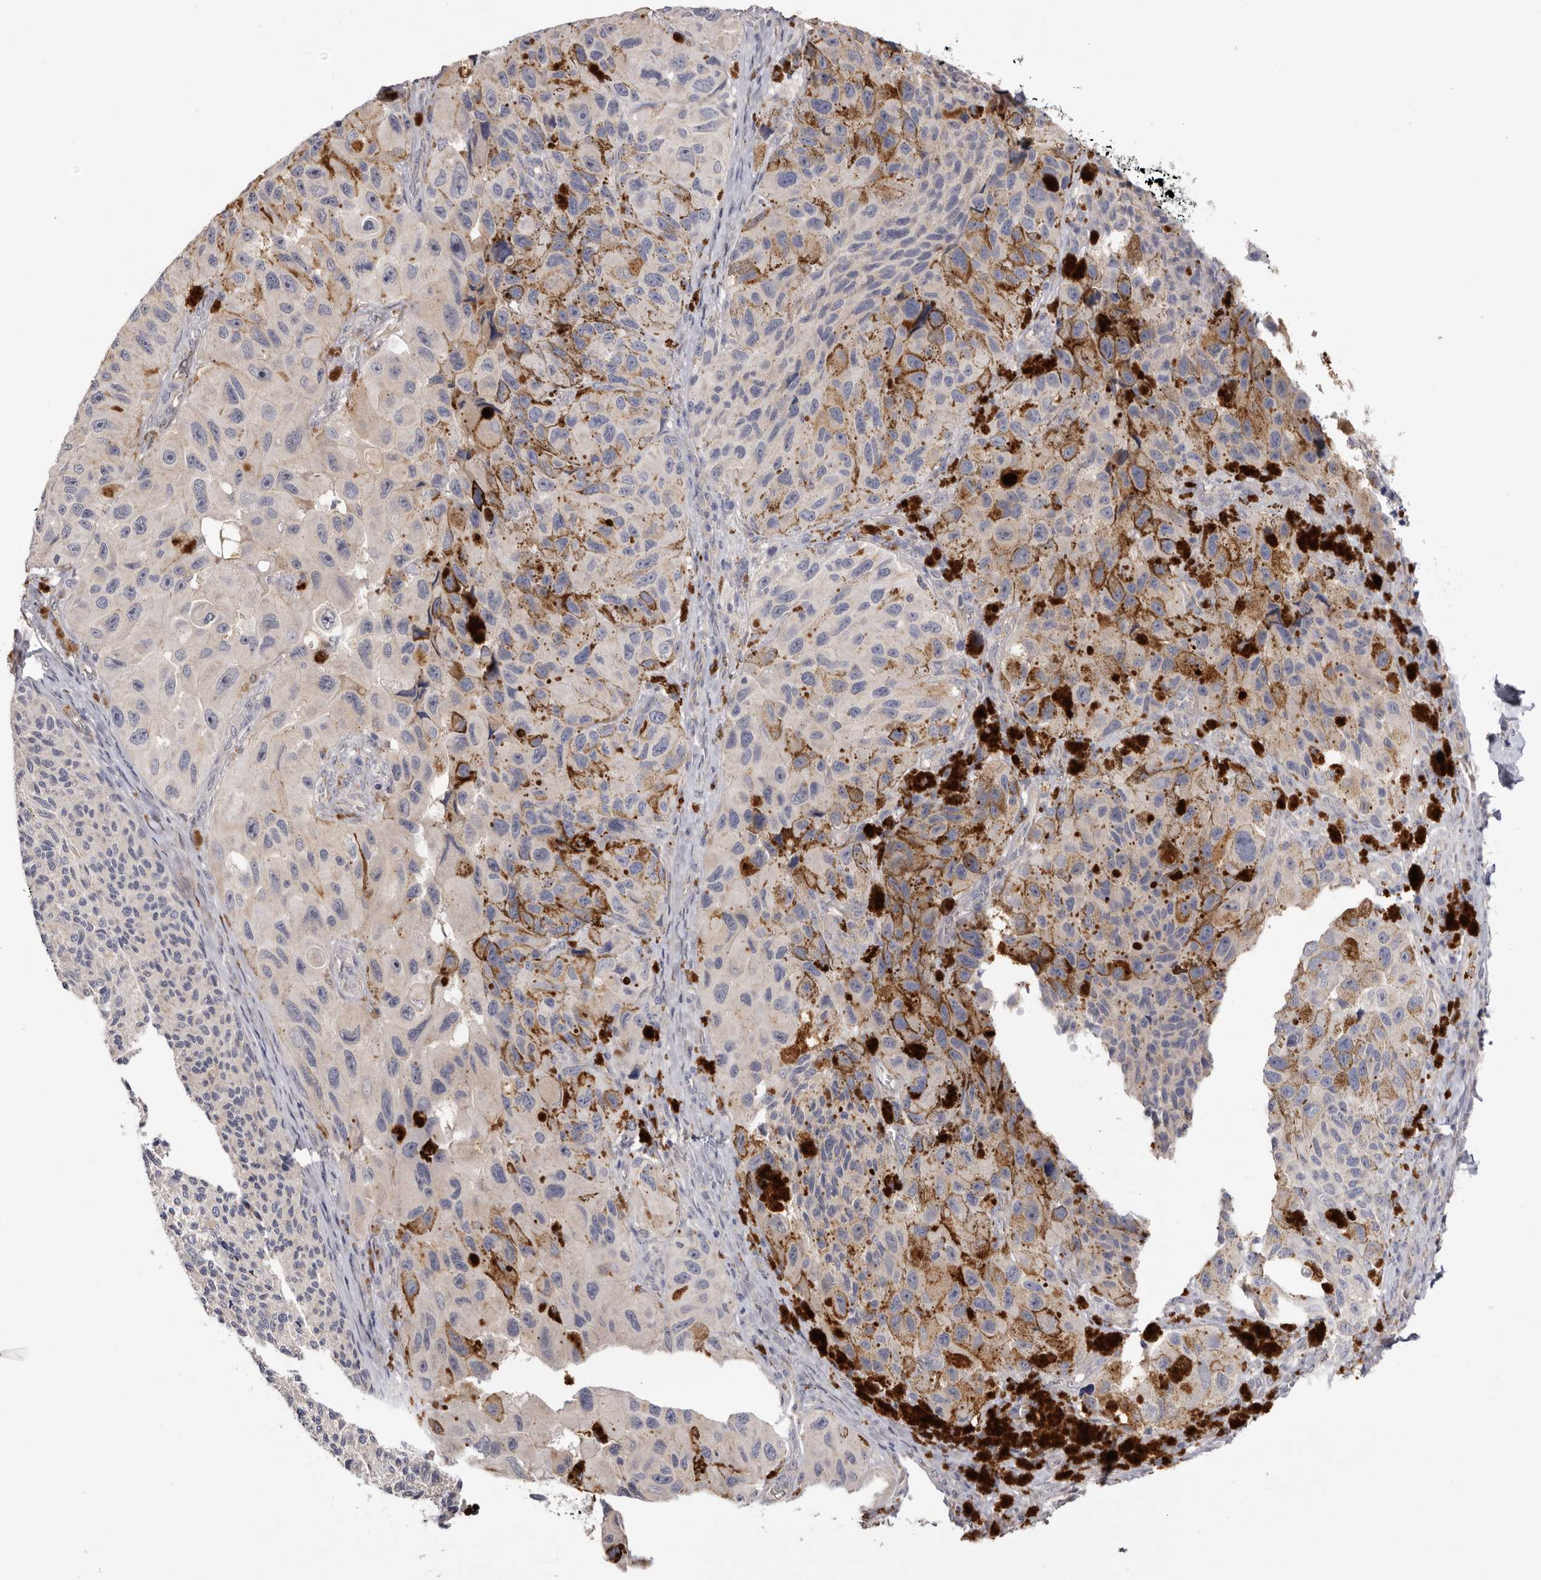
{"staining": {"intensity": "negative", "quantity": "none", "location": "none"}, "tissue": "melanoma", "cell_type": "Tumor cells", "image_type": "cancer", "snomed": [{"axis": "morphology", "description": "Malignant melanoma, NOS"}, {"axis": "topography", "description": "Skin"}], "caption": "This photomicrograph is of malignant melanoma stained with IHC to label a protein in brown with the nuclei are counter-stained blue. There is no staining in tumor cells. (Brightfield microscopy of DAB immunohistochemistry at high magnification).", "gene": "LMLN", "patient": {"sex": "female", "age": 73}}